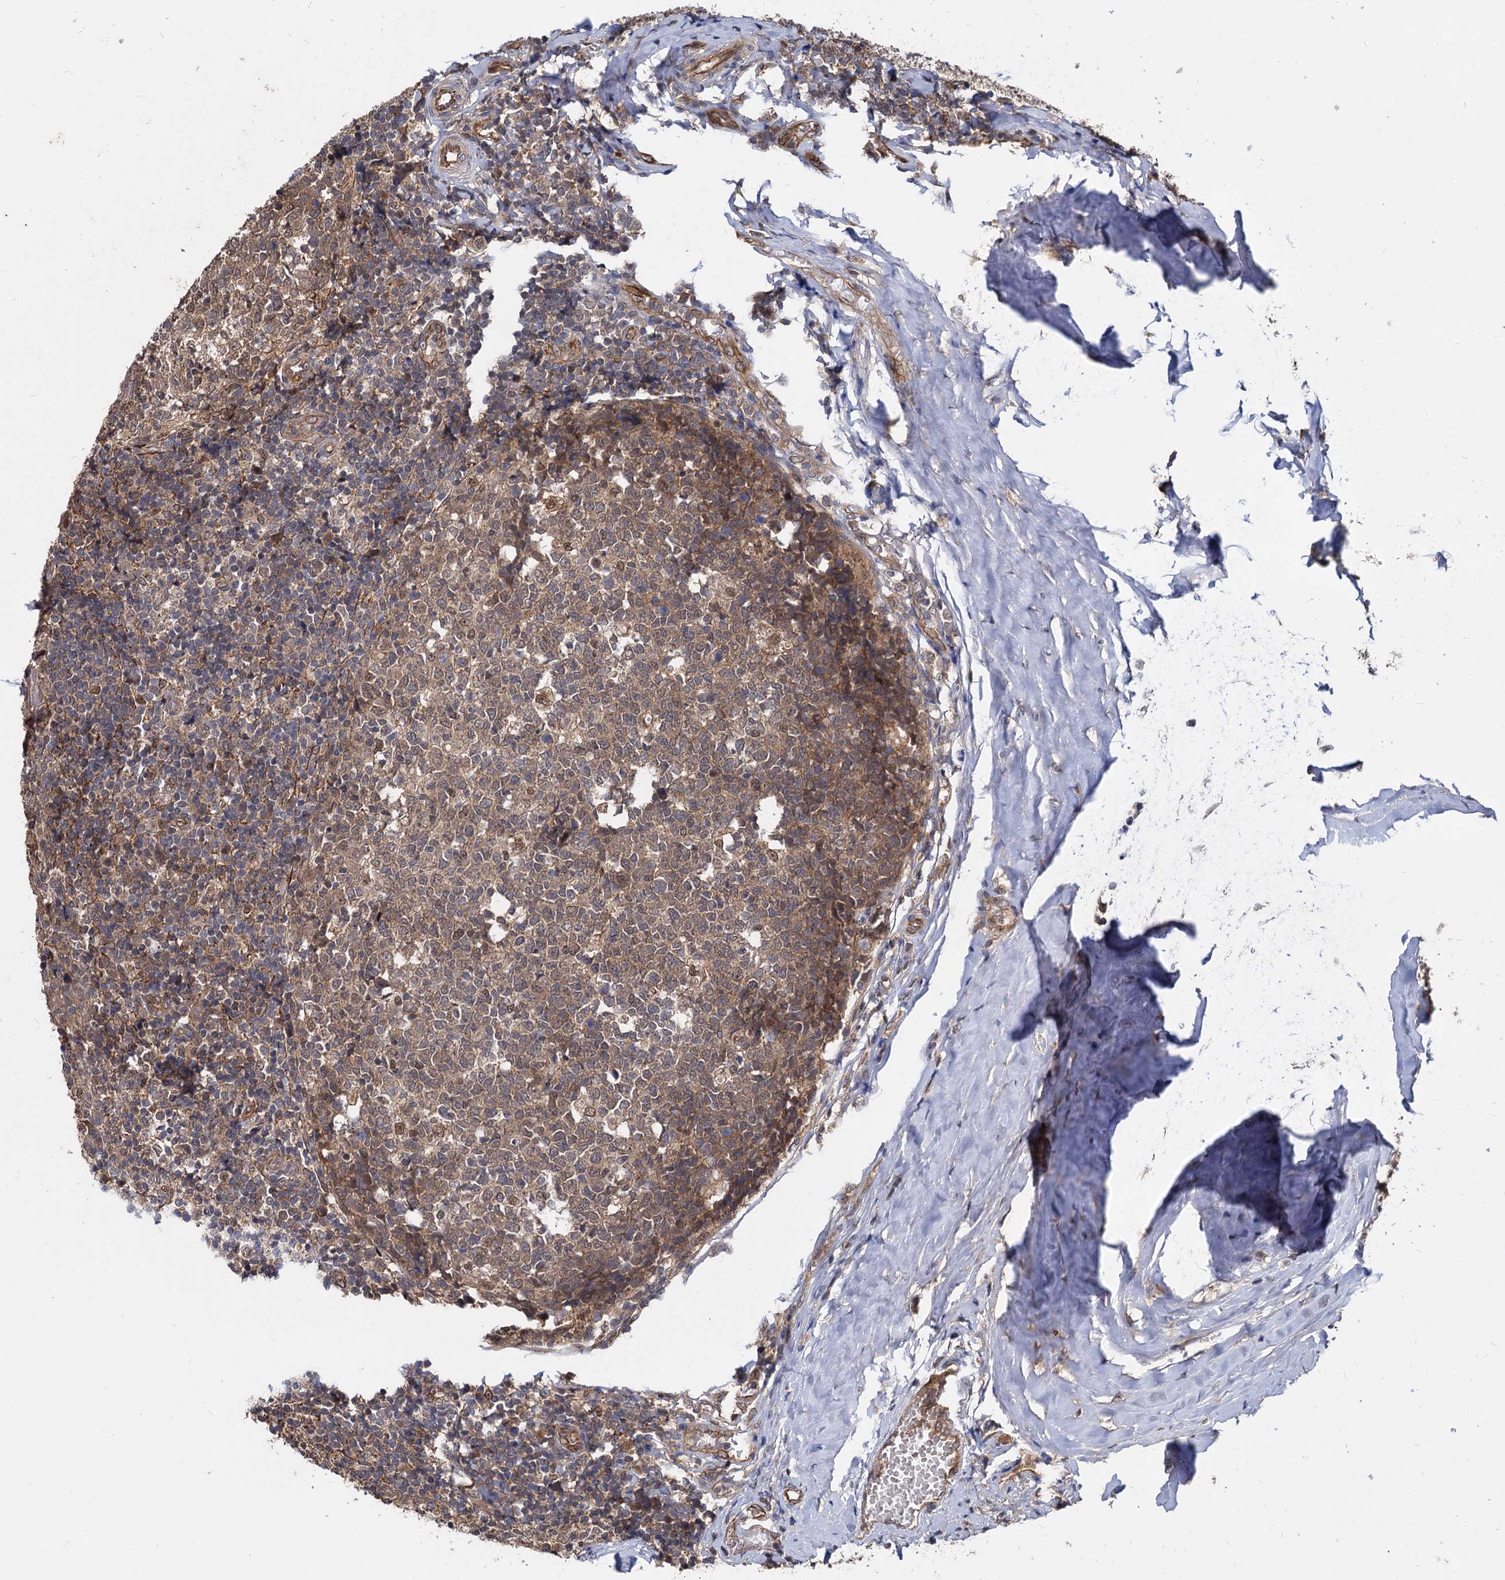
{"staining": {"intensity": "moderate", "quantity": ">75%", "location": "cytoplasmic/membranous,nuclear"}, "tissue": "tonsil", "cell_type": "Germinal center cells", "image_type": "normal", "snomed": [{"axis": "morphology", "description": "Normal tissue, NOS"}, {"axis": "topography", "description": "Tonsil"}], "caption": "High-power microscopy captured an immunohistochemistry (IHC) histopathology image of normal tonsil, revealing moderate cytoplasmic/membranous,nuclear staining in about >75% of germinal center cells.", "gene": "PSMD4", "patient": {"sex": "female", "age": 19}}